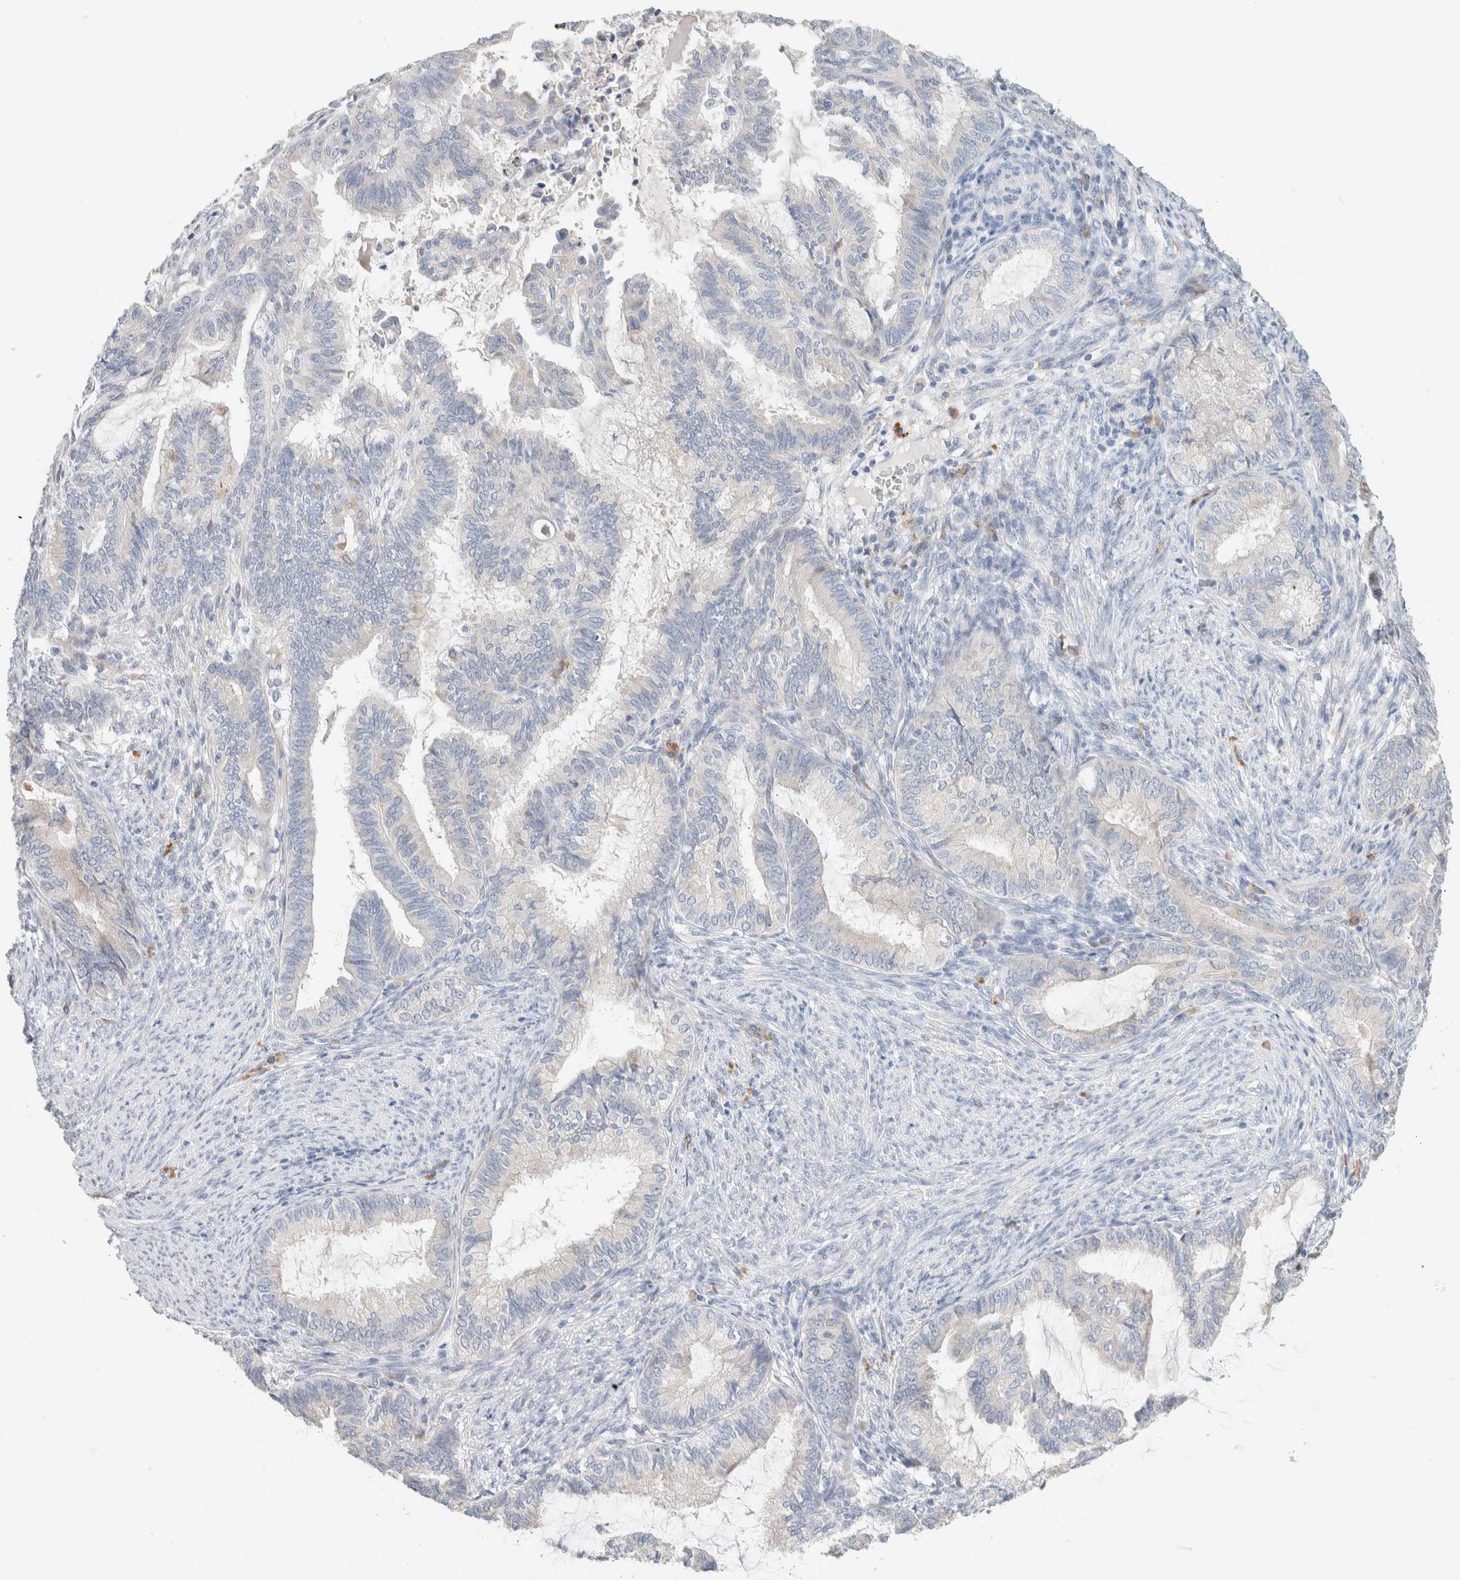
{"staining": {"intensity": "negative", "quantity": "none", "location": "none"}, "tissue": "endometrial cancer", "cell_type": "Tumor cells", "image_type": "cancer", "snomed": [{"axis": "morphology", "description": "Adenocarcinoma, NOS"}, {"axis": "topography", "description": "Endometrium"}], "caption": "Immunohistochemistry photomicrograph of endometrial cancer (adenocarcinoma) stained for a protein (brown), which shows no positivity in tumor cells.", "gene": "GADD45G", "patient": {"sex": "female", "age": 86}}